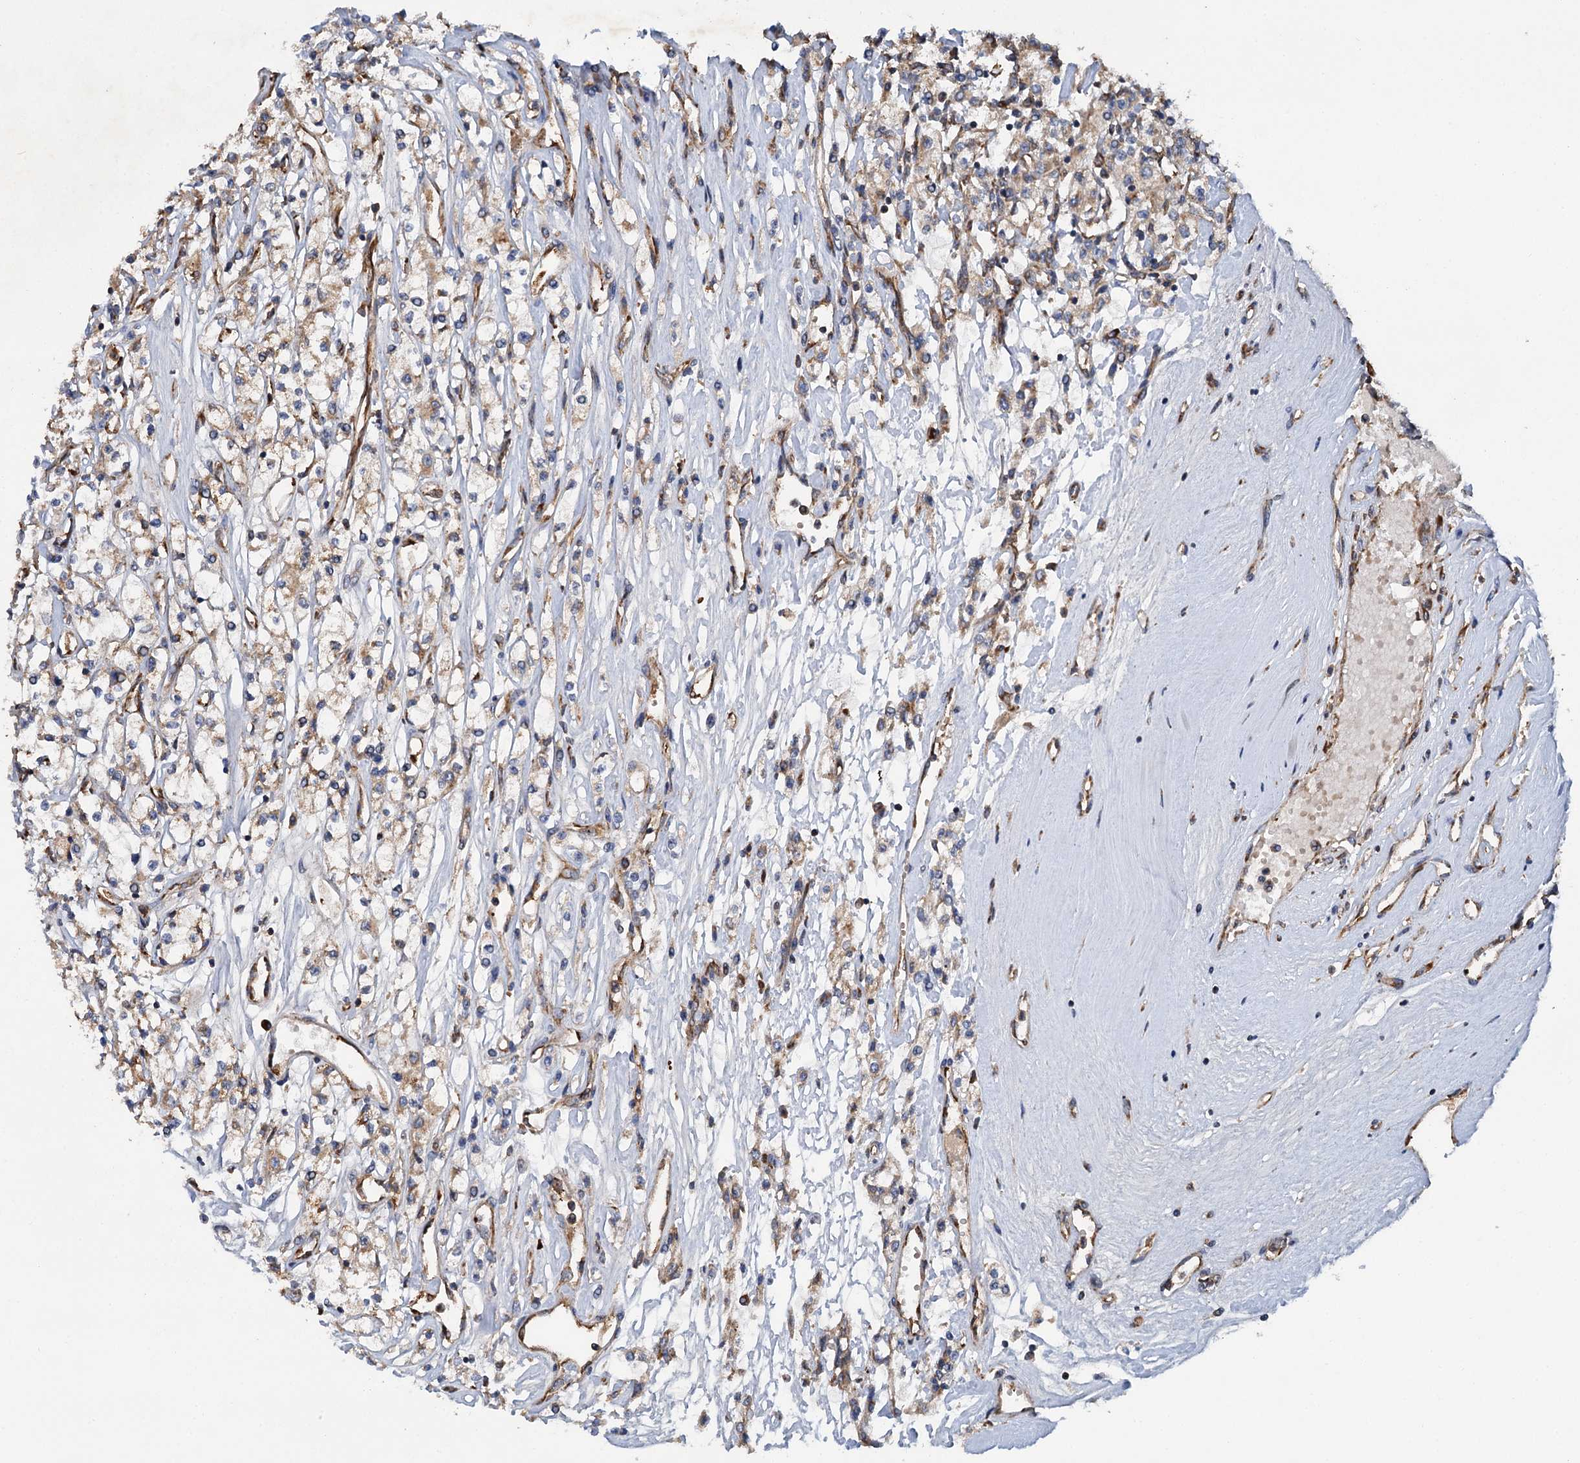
{"staining": {"intensity": "moderate", "quantity": "25%-75%", "location": "cytoplasmic/membranous"}, "tissue": "renal cancer", "cell_type": "Tumor cells", "image_type": "cancer", "snomed": [{"axis": "morphology", "description": "Adenocarcinoma, NOS"}, {"axis": "topography", "description": "Kidney"}], "caption": "Renal adenocarcinoma stained with a brown dye demonstrates moderate cytoplasmic/membranous positive expression in approximately 25%-75% of tumor cells.", "gene": "LINS1", "patient": {"sex": "female", "age": 59}}